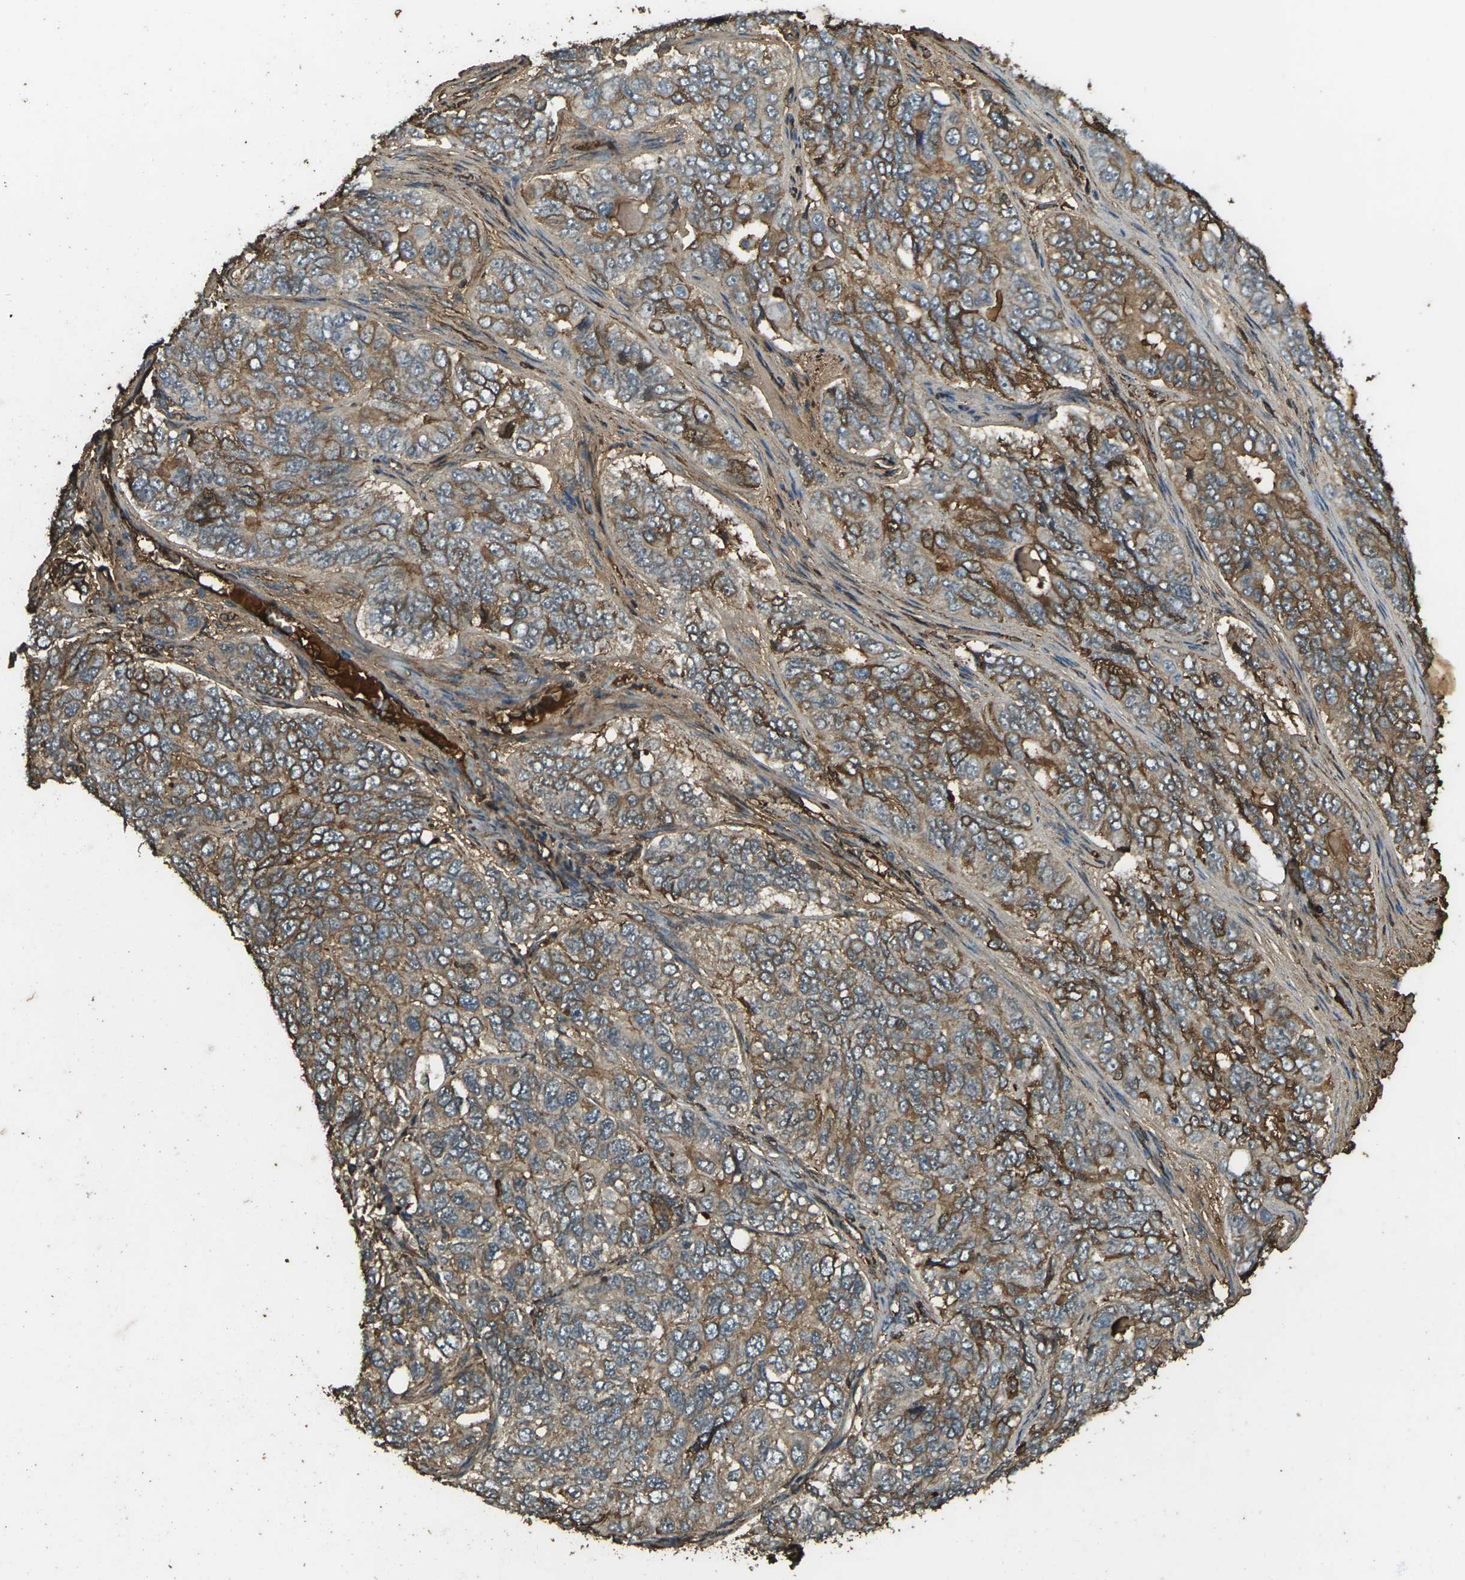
{"staining": {"intensity": "moderate", "quantity": "25%-75%", "location": "cytoplasmic/membranous"}, "tissue": "ovarian cancer", "cell_type": "Tumor cells", "image_type": "cancer", "snomed": [{"axis": "morphology", "description": "Carcinoma, endometroid"}, {"axis": "topography", "description": "Ovary"}], "caption": "Protein staining of endometroid carcinoma (ovarian) tissue displays moderate cytoplasmic/membranous positivity in approximately 25%-75% of tumor cells.", "gene": "CYP1B1", "patient": {"sex": "female", "age": 51}}